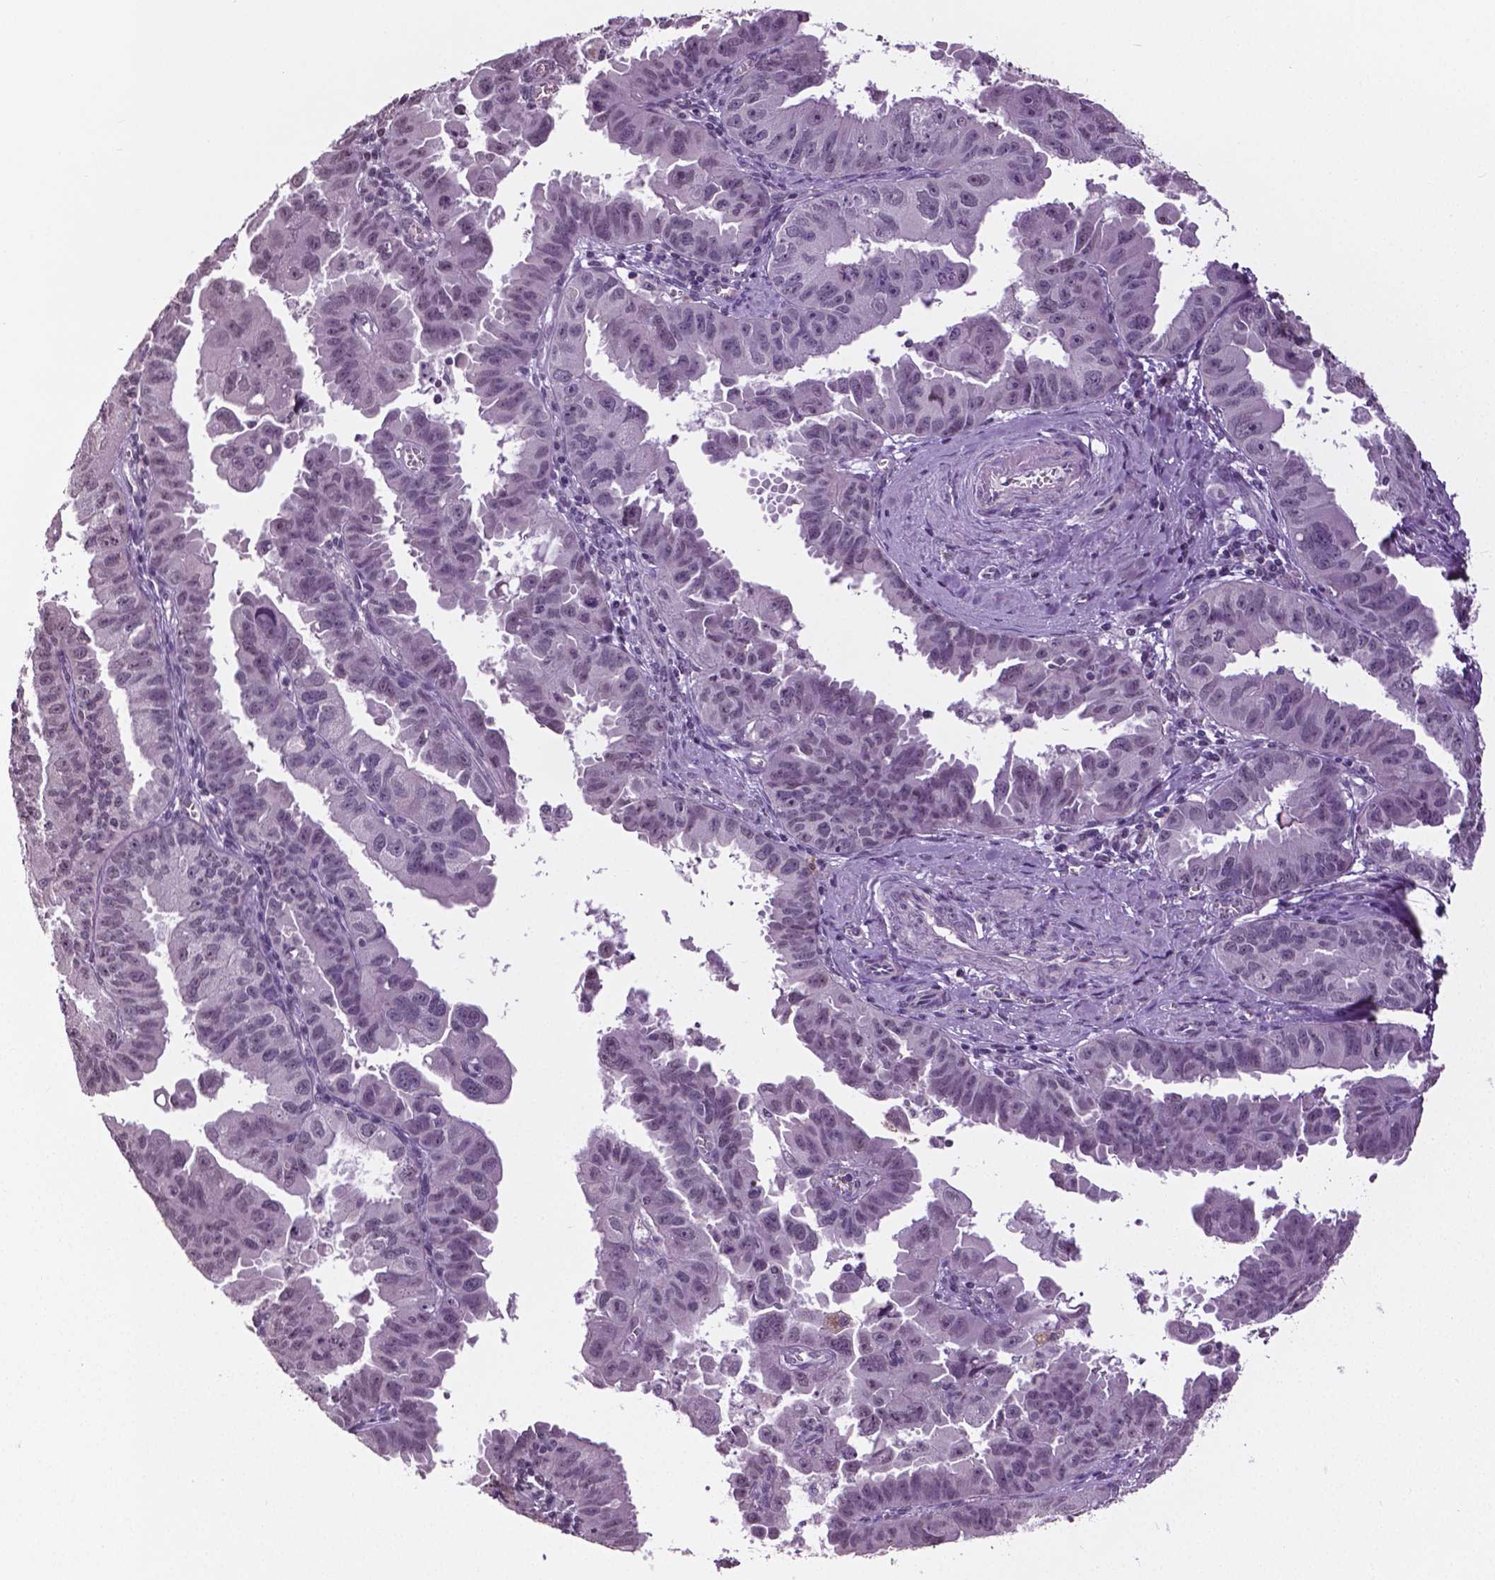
{"staining": {"intensity": "weak", "quantity": "25%-75%", "location": "nuclear"}, "tissue": "ovarian cancer", "cell_type": "Tumor cells", "image_type": "cancer", "snomed": [{"axis": "morphology", "description": "Carcinoma, endometroid"}, {"axis": "topography", "description": "Ovary"}], "caption": "Ovarian cancer (endometroid carcinoma) stained with immunohistochemistry shows weak nuclear positivity in about 25%-75% of tumor cells. (brown staining indicates protein expression, while blue staining denotes nuclei).", "gene": "DLX5", "patient": {"sex": "female", "age": 85}}